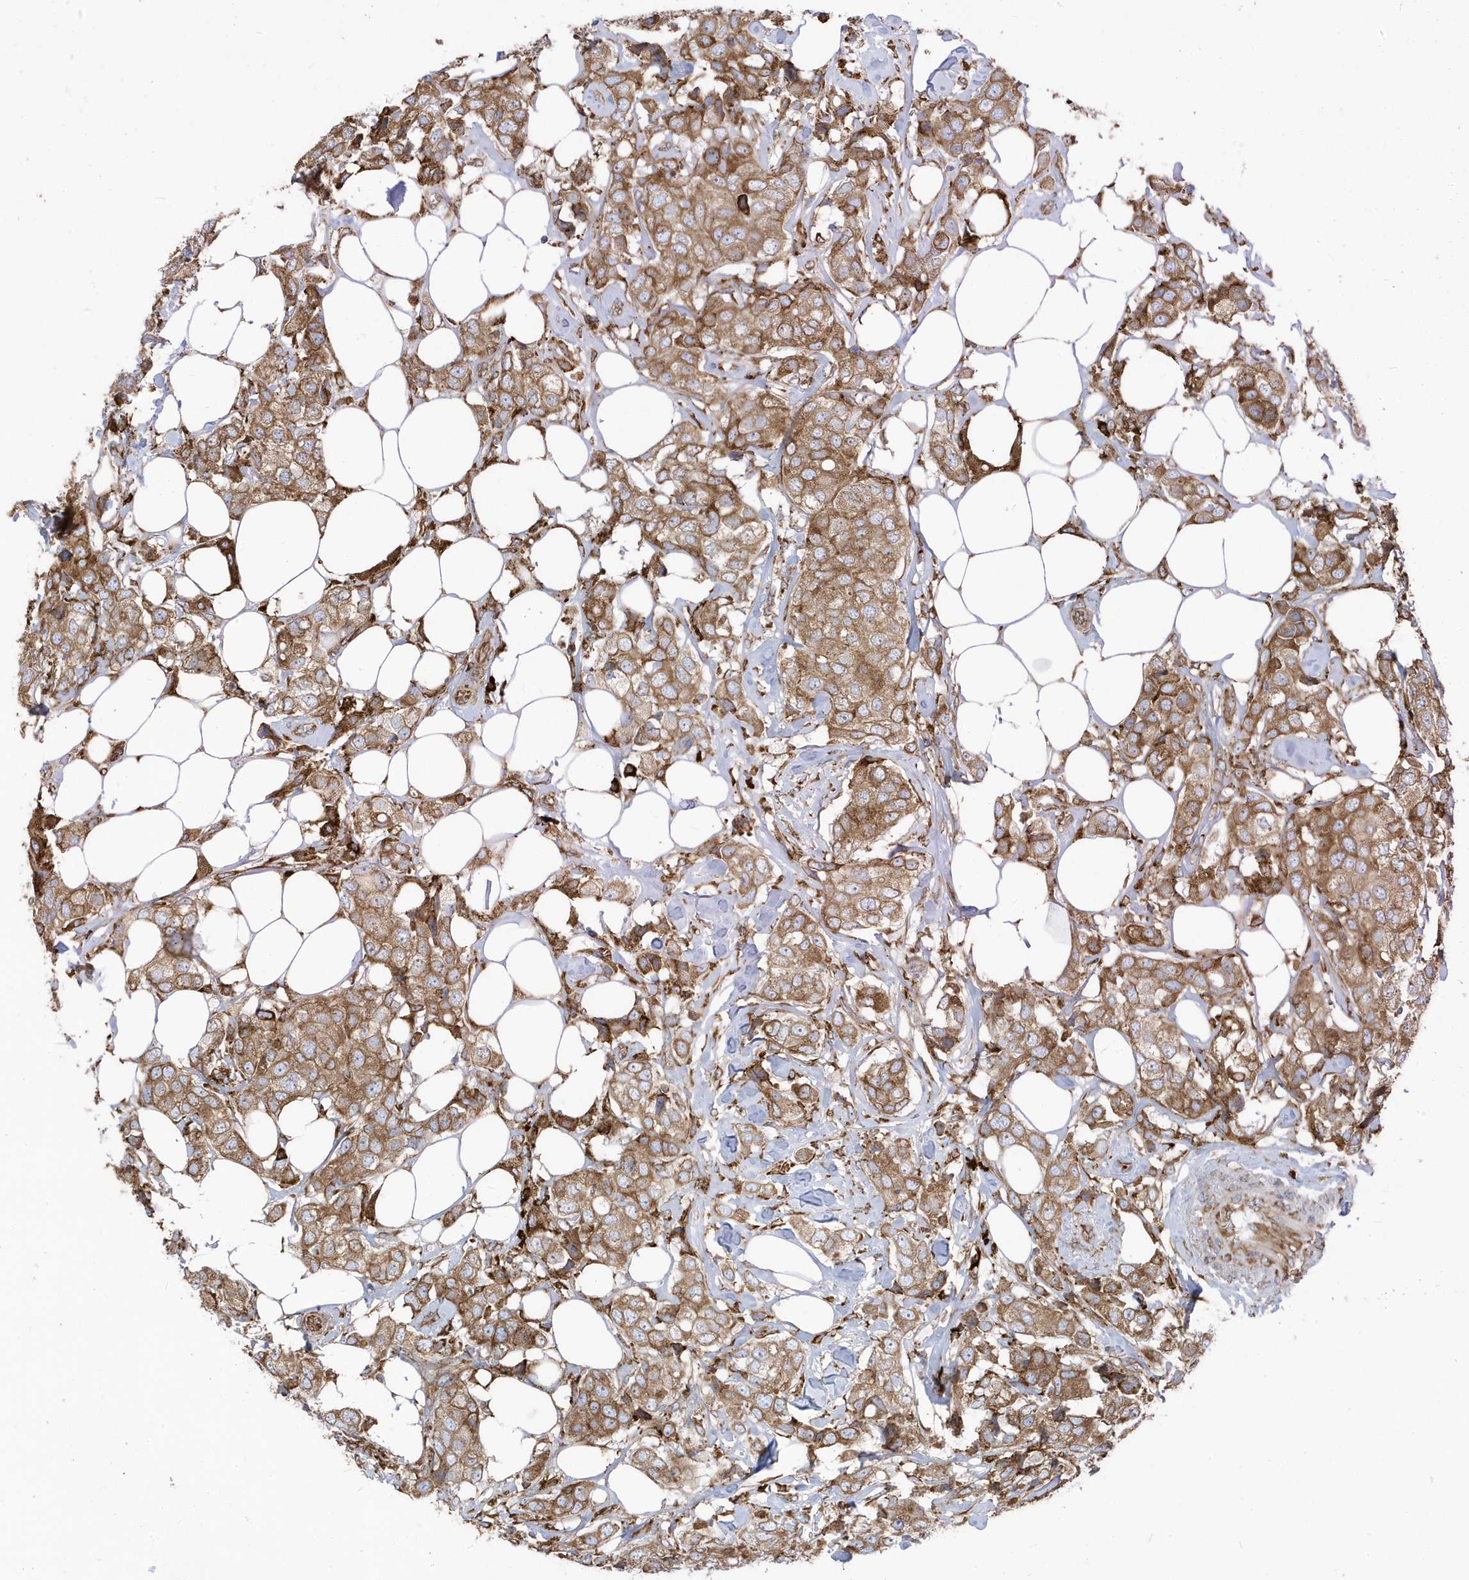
{"staining": {"intensity": "moderate", "quantity": ">75%", "location": "cytoplasmic/membranous"}, "tissue": "breast cancer", "cell_type": "Tumor cells", "image_type": "cancer", "snomed": [{"axis": "morphology", "description": "Duct carcinoma"}, {"axis": "topography", "description": "Breast"}], "caption": "Protein staining of breast cancer tissue demonstrates moderate cytoplasmic/membranous expression in approximately >75% of tumor cells. (brown staining indicates protein expression, while blue staining denotes nuclei).", "gene": "PDIA6", "patient": {"sex": "female", "age": 80}}